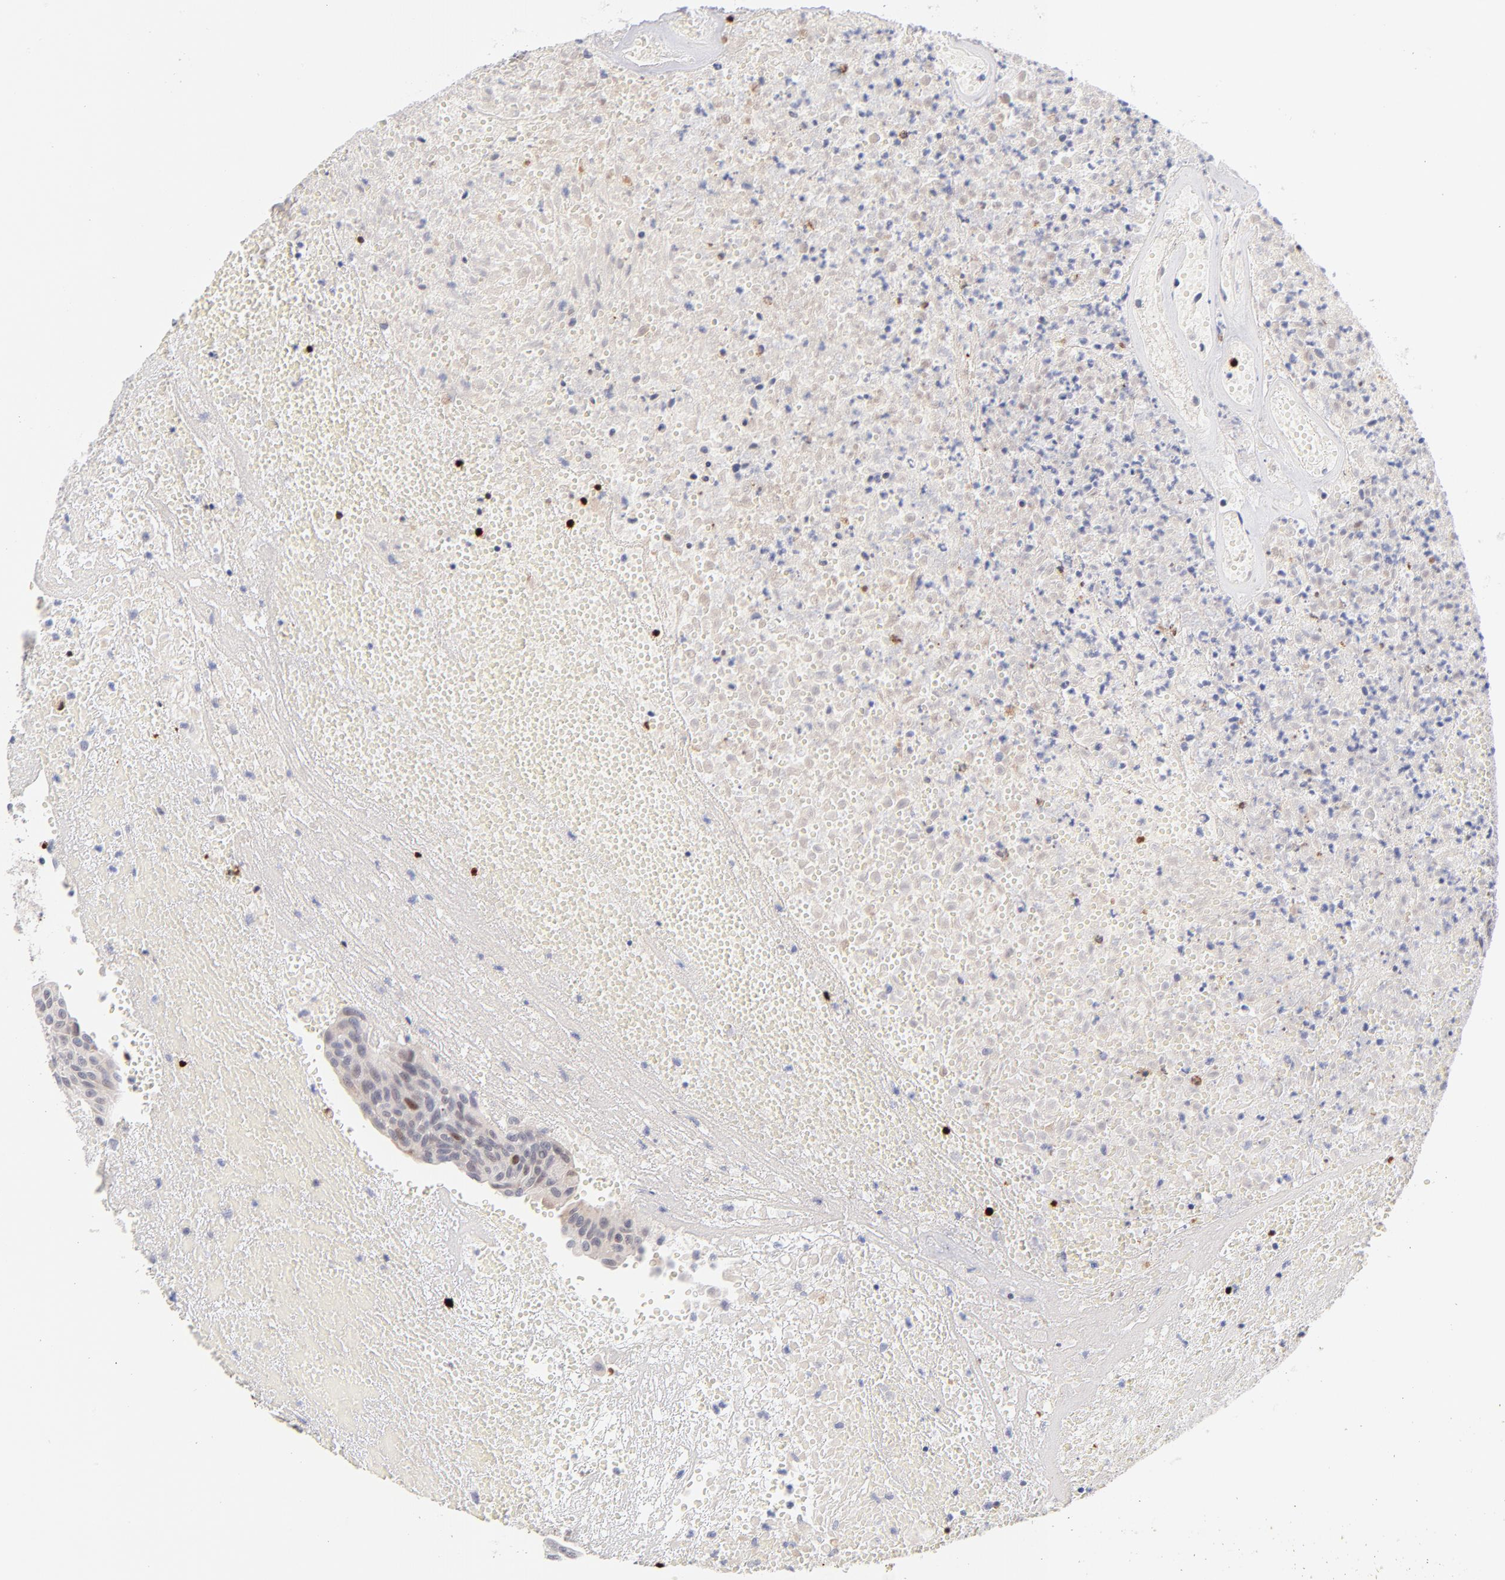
{"staining": {"intensity": "moderate", "quantity": "<25%", "location": "nuclear"}, "tissue": "urothelial cancer", "cell_type": "Tumor cells", "image_type": "cancer", "snomed": [{"axis": "morphology", "description": "Urothelial carcinoma, High grade"}, {"axis": "topography", "description": "Urinary bladder"}], "caption": "Human urothelial cancer stained with a protein marker reveals moderate staining in tumor cells.", "gene": "PARP1", "patient": {"sex": "male", "age": 66}}